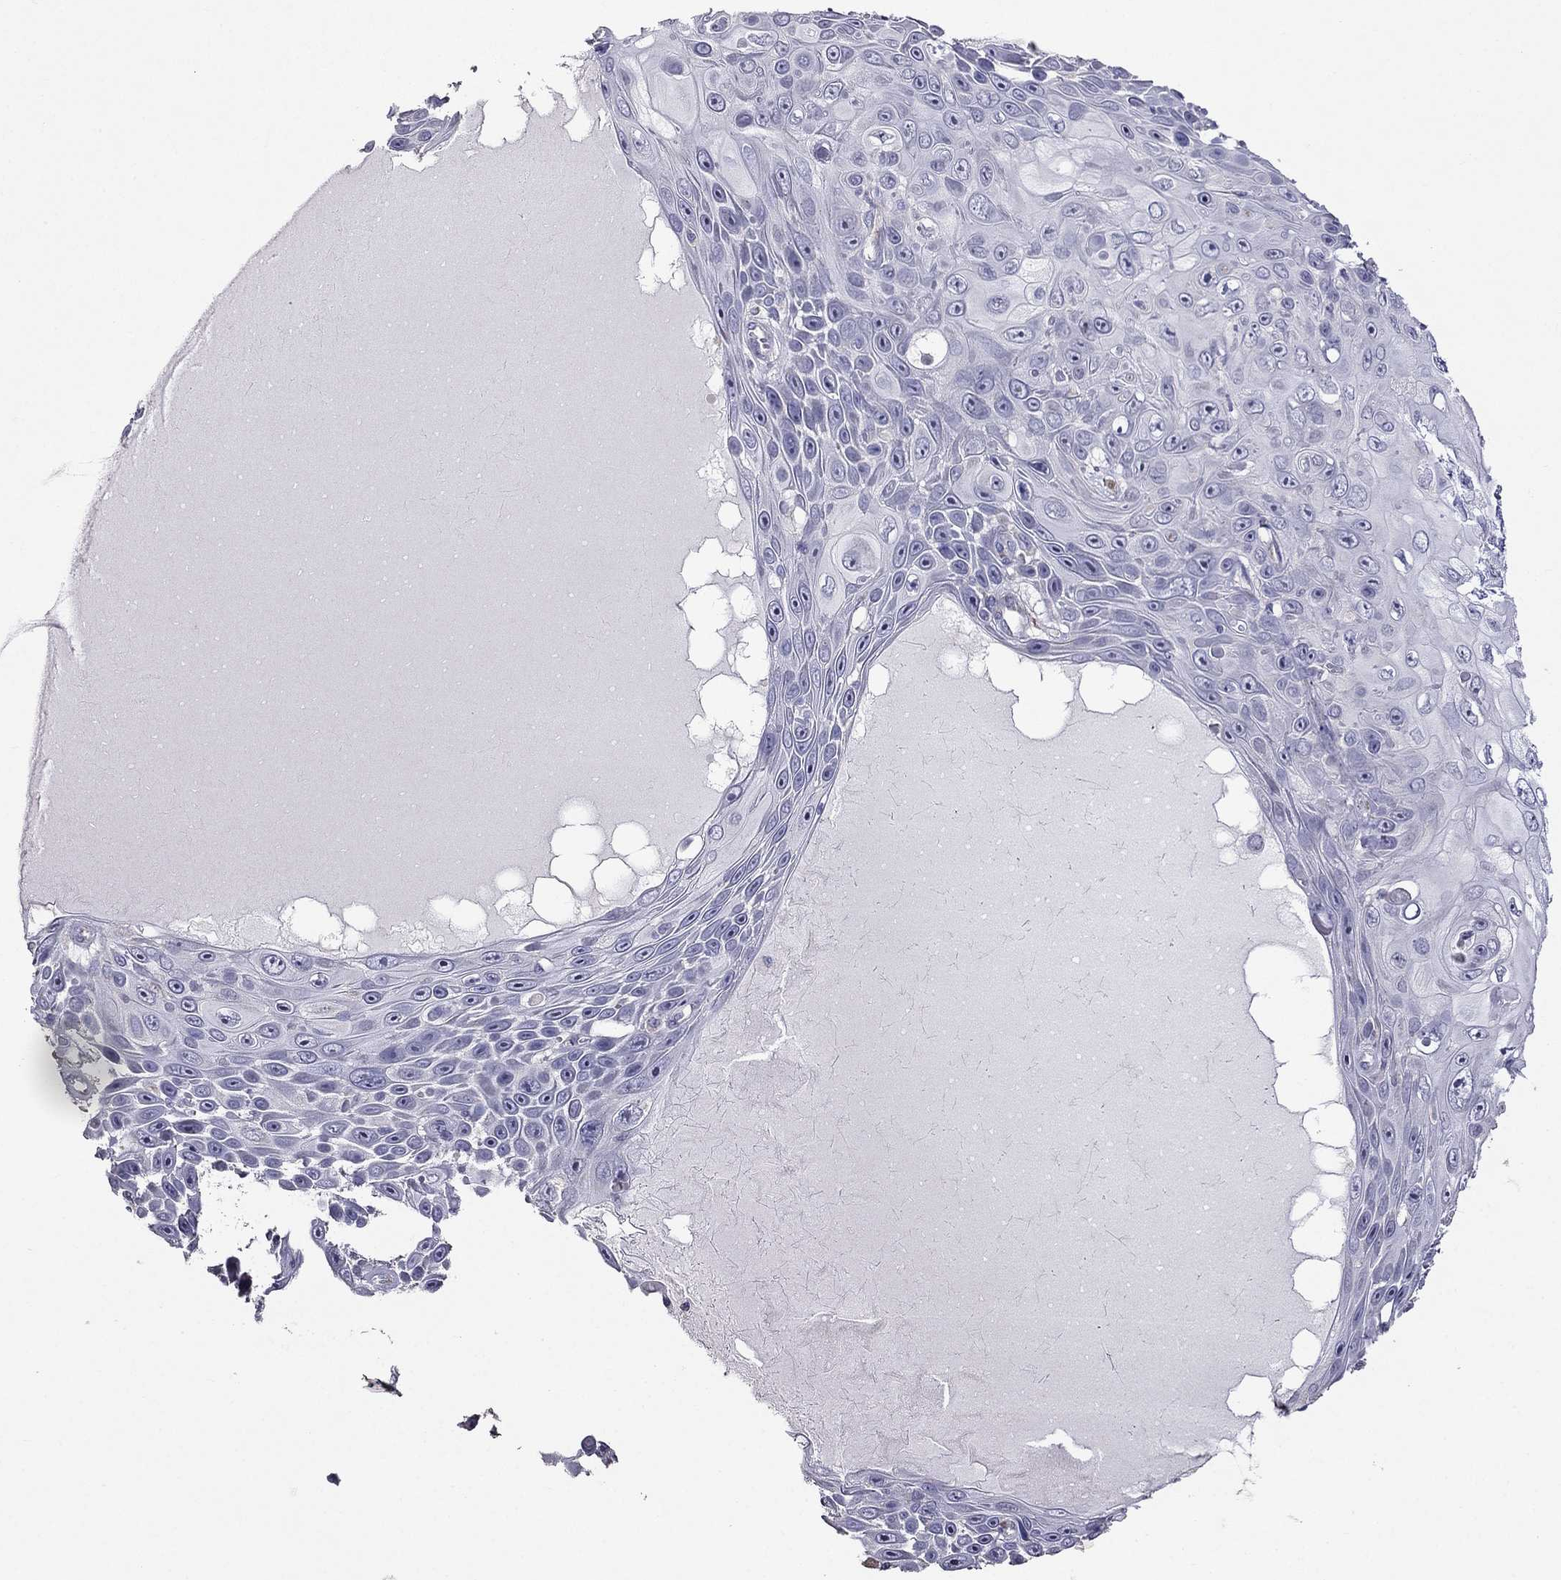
{"staining": {"intensity": "negative", "quantity": "none", "location": "none"}, "tissue": "skin cancer", "cell_type": "Tumor cells", "image_type": "cancer", "snomed": [{"axis": "morphology", "description": "Squamous cell carcinoma, NOS"}, {"axis": "topography", "description": "Skin"}], "caption": "This histopathology image is of skin cancer stained with IHC to label a protein in brown with the nuclei are counter-stained blue. There is no staining in tumor cells.", "gene": "AK5", "patient": {"sex": "male", "age": 82}}